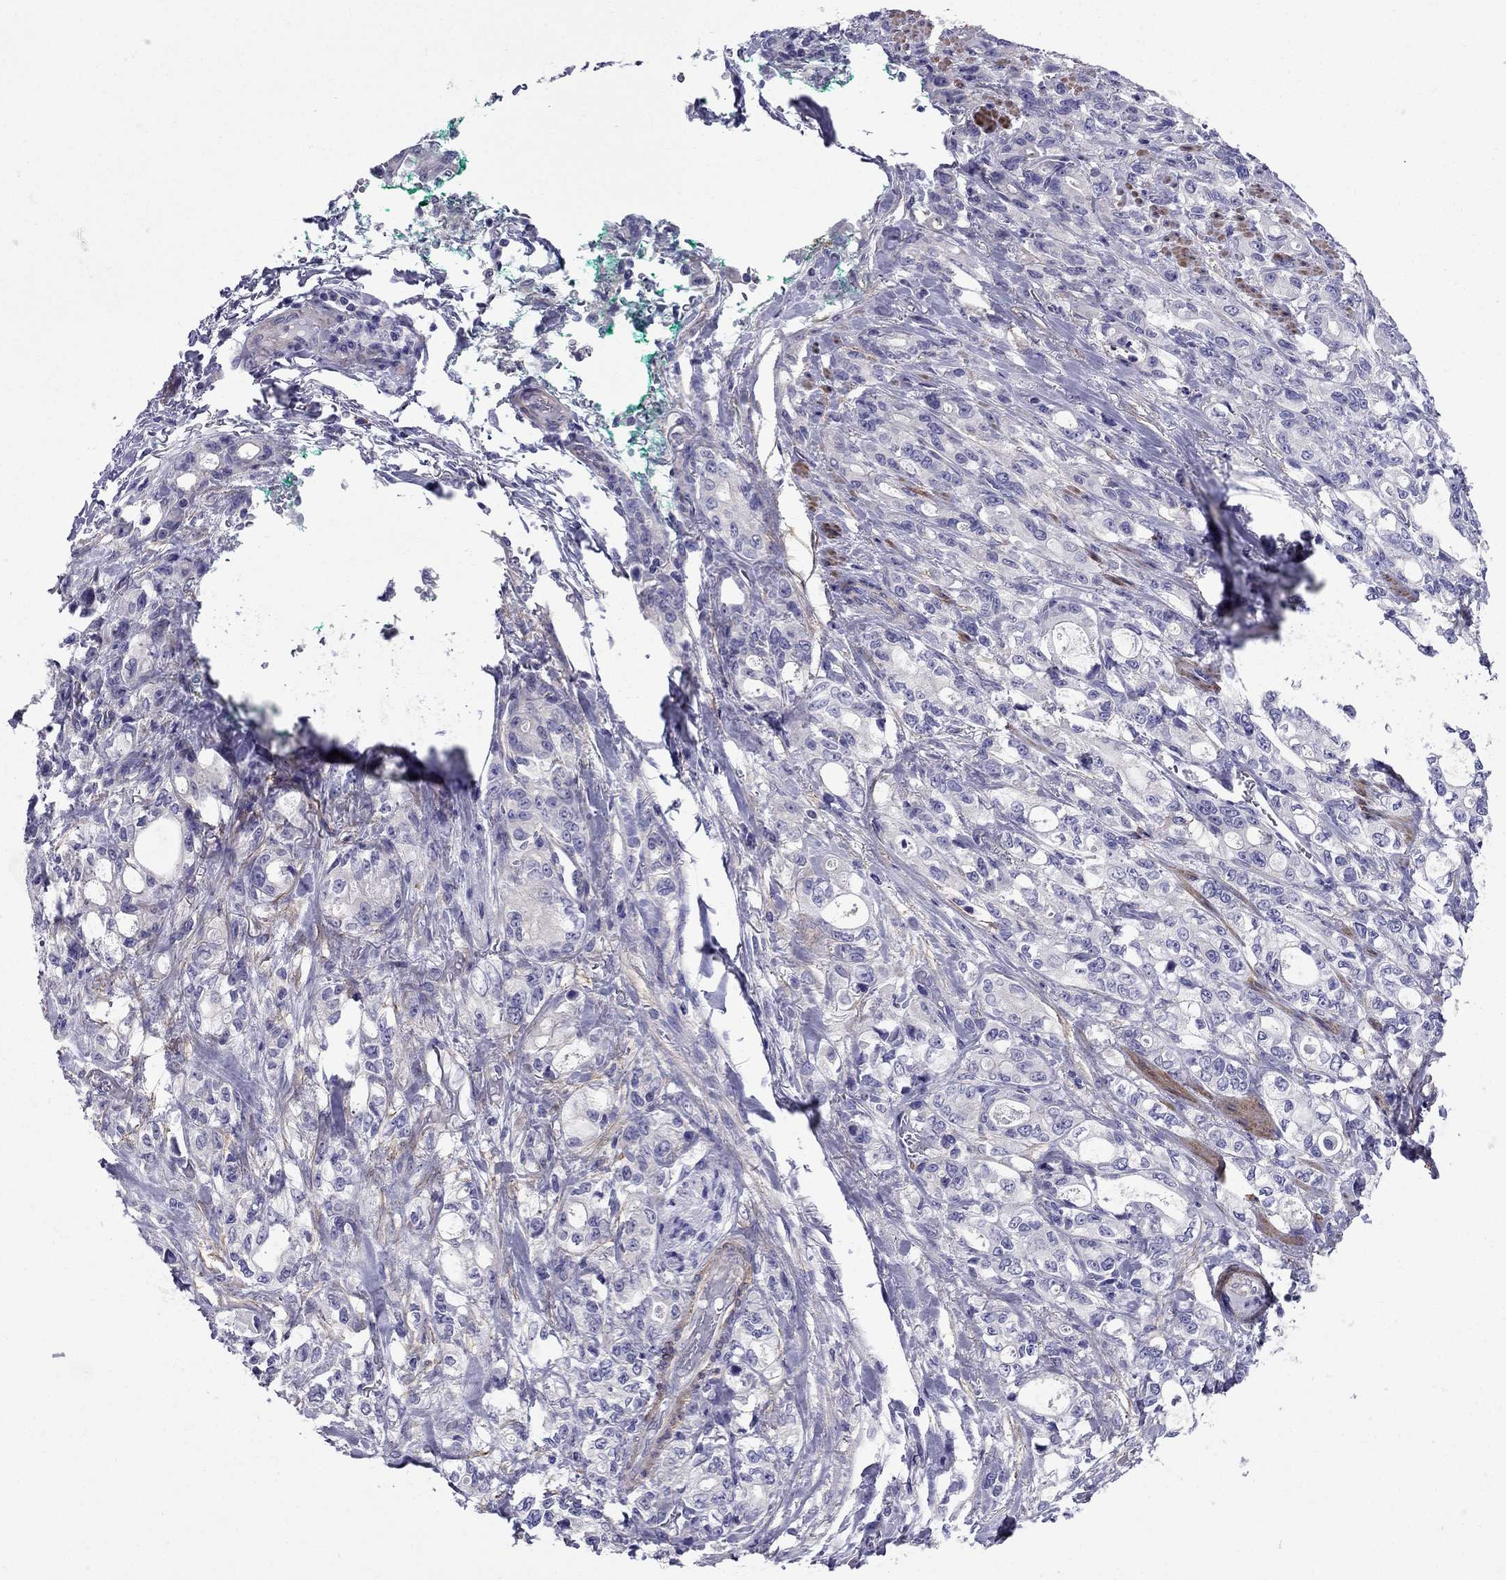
{"staining": {"intensity": "negative", "quantity": "none", "location": "none"}, "tissue": "stomach cancer", "cell_type": "Tumor cells", "image_type": "cancer", "snomed": [{"axis": "morphology", "description": "Adenocarcinoma, NOS"}, {"axis": "topography", "description": "Stomach"}], "caption": "Immunohistochemistry (IHC) of stomach cancer (adenocarcinoma) exhibits no positivity in tumor cells.", "gene": "GPR50", "patient": {"sex": "male", "age": 63}}